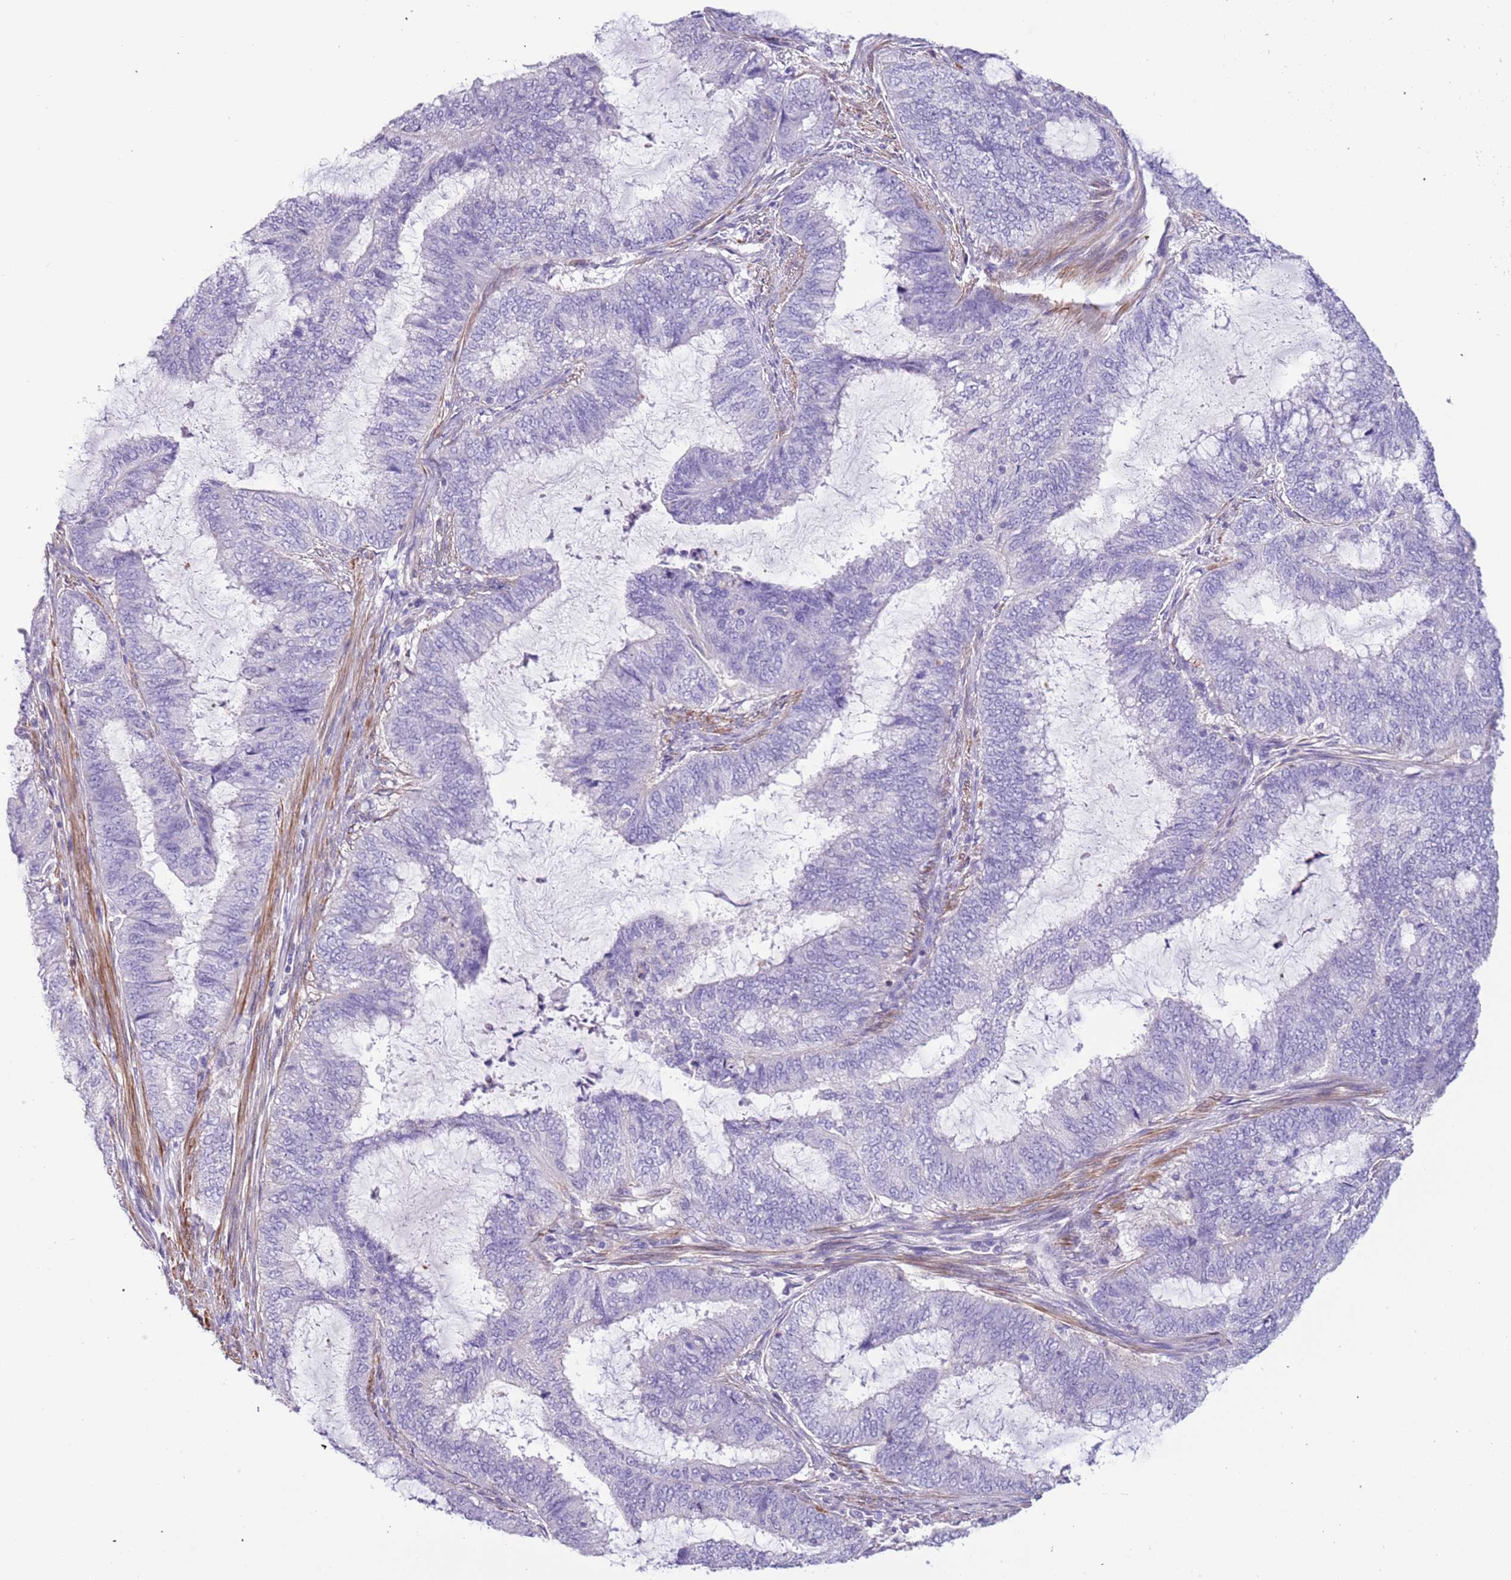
{"staining": {"intensity": "negative", "quantity": "none", "location": "none"}, "tissue": "endometrial cancer", "cell_type": "Tumor cells", "image_type": "cancer", "snomed": [{"axis": "morphology", "description": "Adenocarcinoma, NOS"}, {"axis": "topography", "description": "Endometrium"}], "caption": "Immunohistochemical staining of human endometrial cancer reveals no significant expression in tumor cells.", "gene": "PCGF2", "patient": {"sex": "female", "age": 51}}